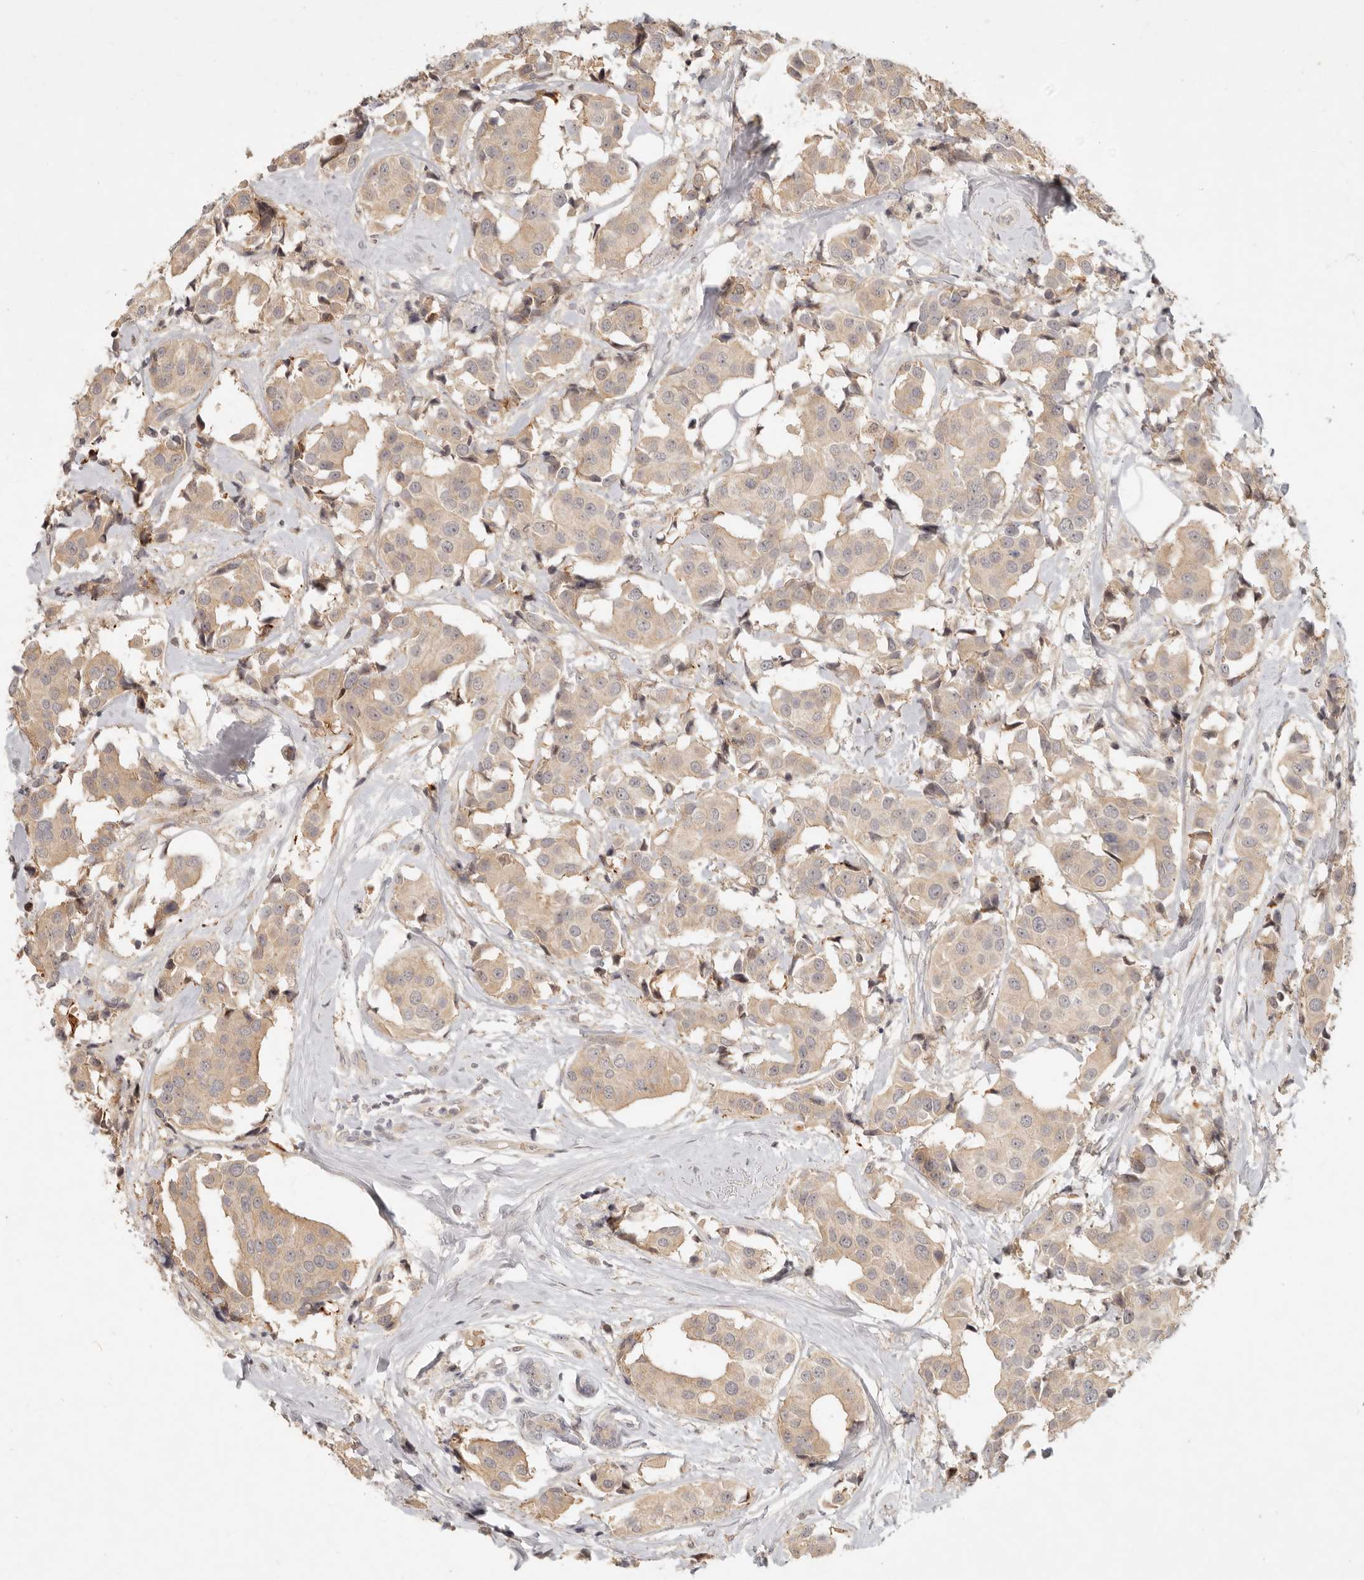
{"staining": {"intensity": "weak", "quantity": ">75%", "location": "cytoplasmic/membranous"}, "tissue": "breast cancer", "cell_type": "Tumor cells", "image_type": "cancer", "snomed": [{"axis": "morphology", "description": "Normal tissue, NOS"}, {"axis": "morphology", "description": "Duct carcinoma"}, {"axis": "topography", "description": "Breast"}], "caption": "Immunohistochemical staining of human infiltrating ductal carcinoma (breast) displays weak cytoplasmic/membranous protein expression in approximately >75% of tumor cells. (Stains: DAB (3,3'-diaminobenzidine) in brown, nuclei in blue, Microscopy: brightfield microscopy at high magnification).", "gene": "UBXN11", "patient": {"sex": "female", "age": 39}}